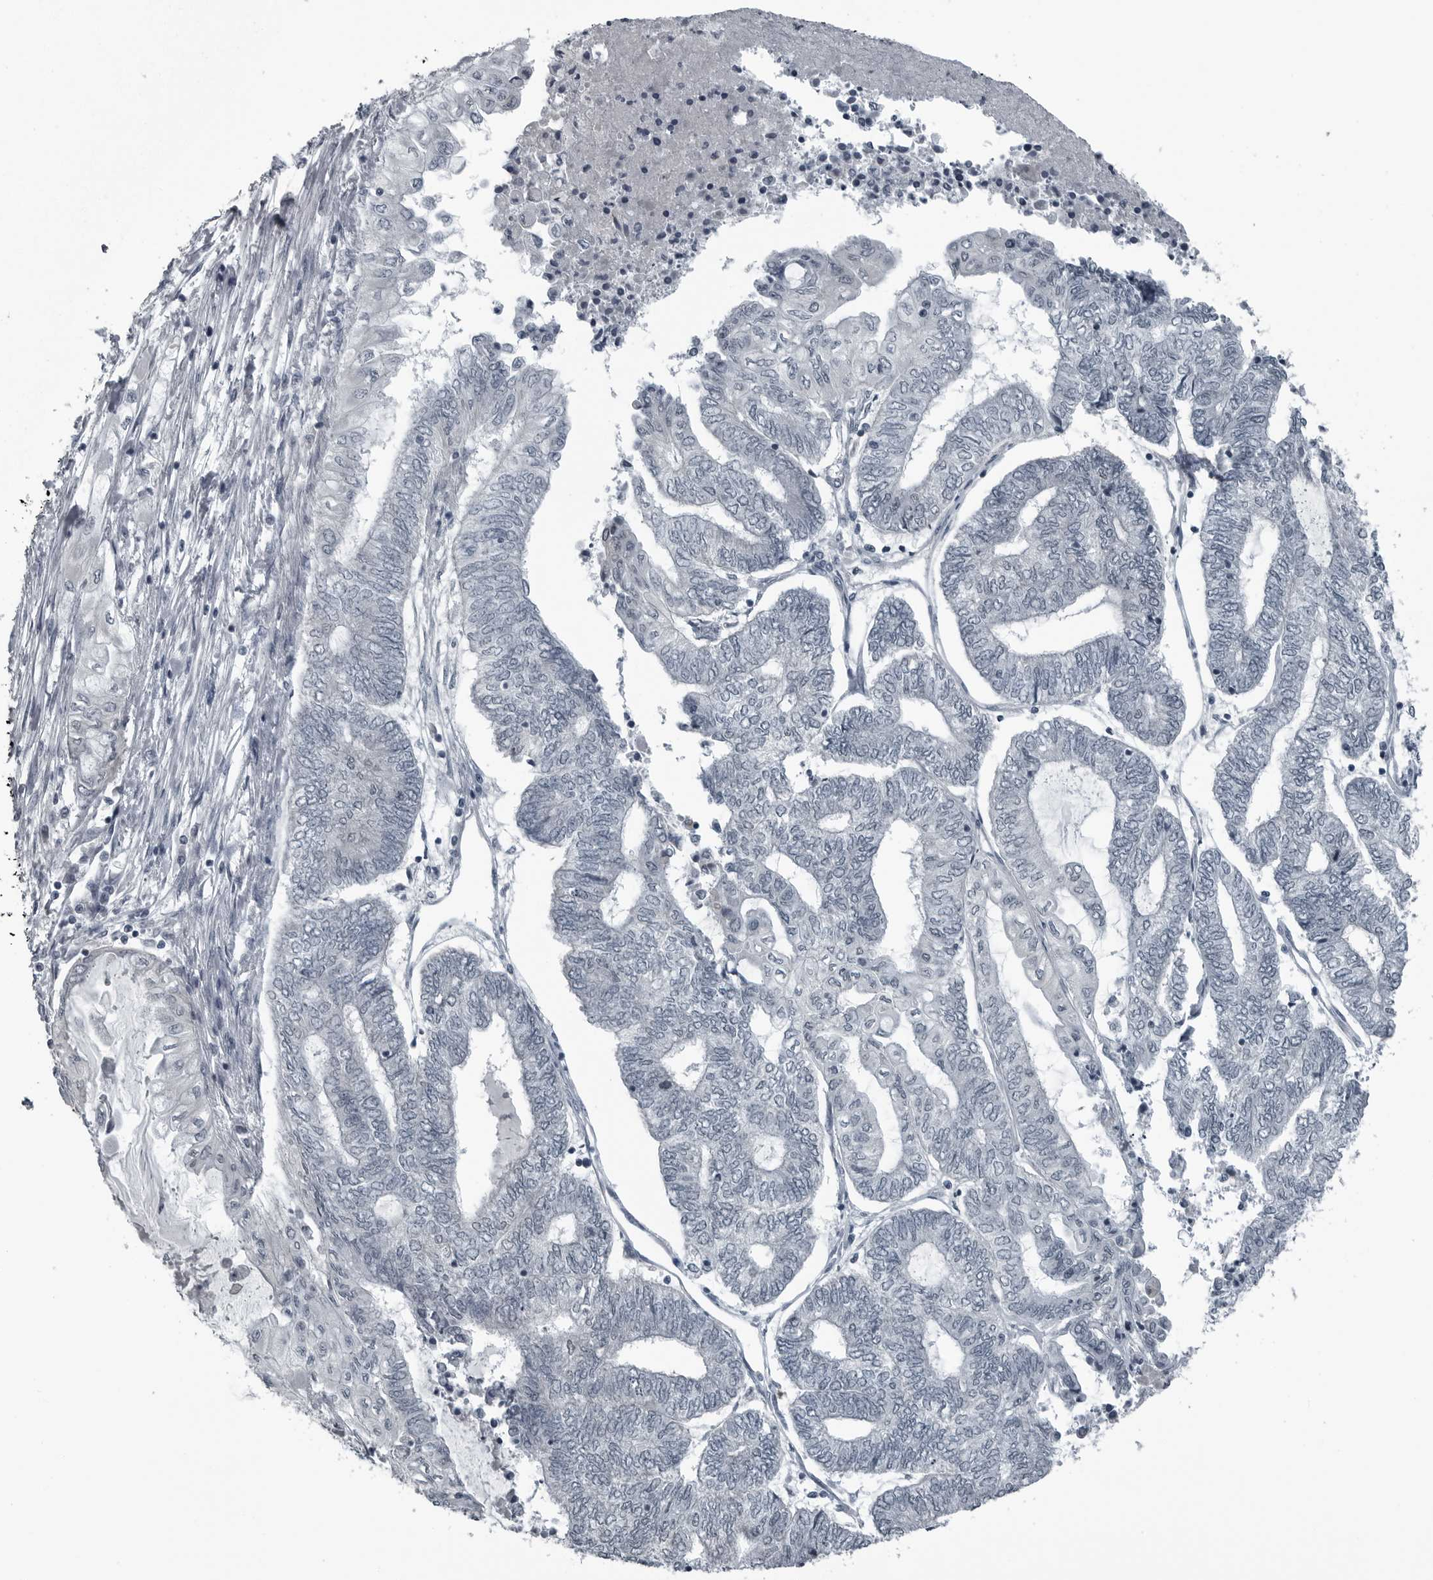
{"staining": {"intensity": "negative", "quantity": "none", "location": "none"}, "tissue": "endometrial cancer", "cell_type": "Tumor cells", "image_type": "cancer", "snomed": [{"axis": "morphology", "description": "Adenocarcinoma, NOS"}, {"axis": "topography", "description": "Uterus"}, {"axis": "topography", "description": "Endometrium"}], "caption": "Immunohistochemistry of human endometrial adenocarcinoma shows no expression in tumor cells.", "gene": "GAK", "patient": {"sex": "female", "age": 70}}